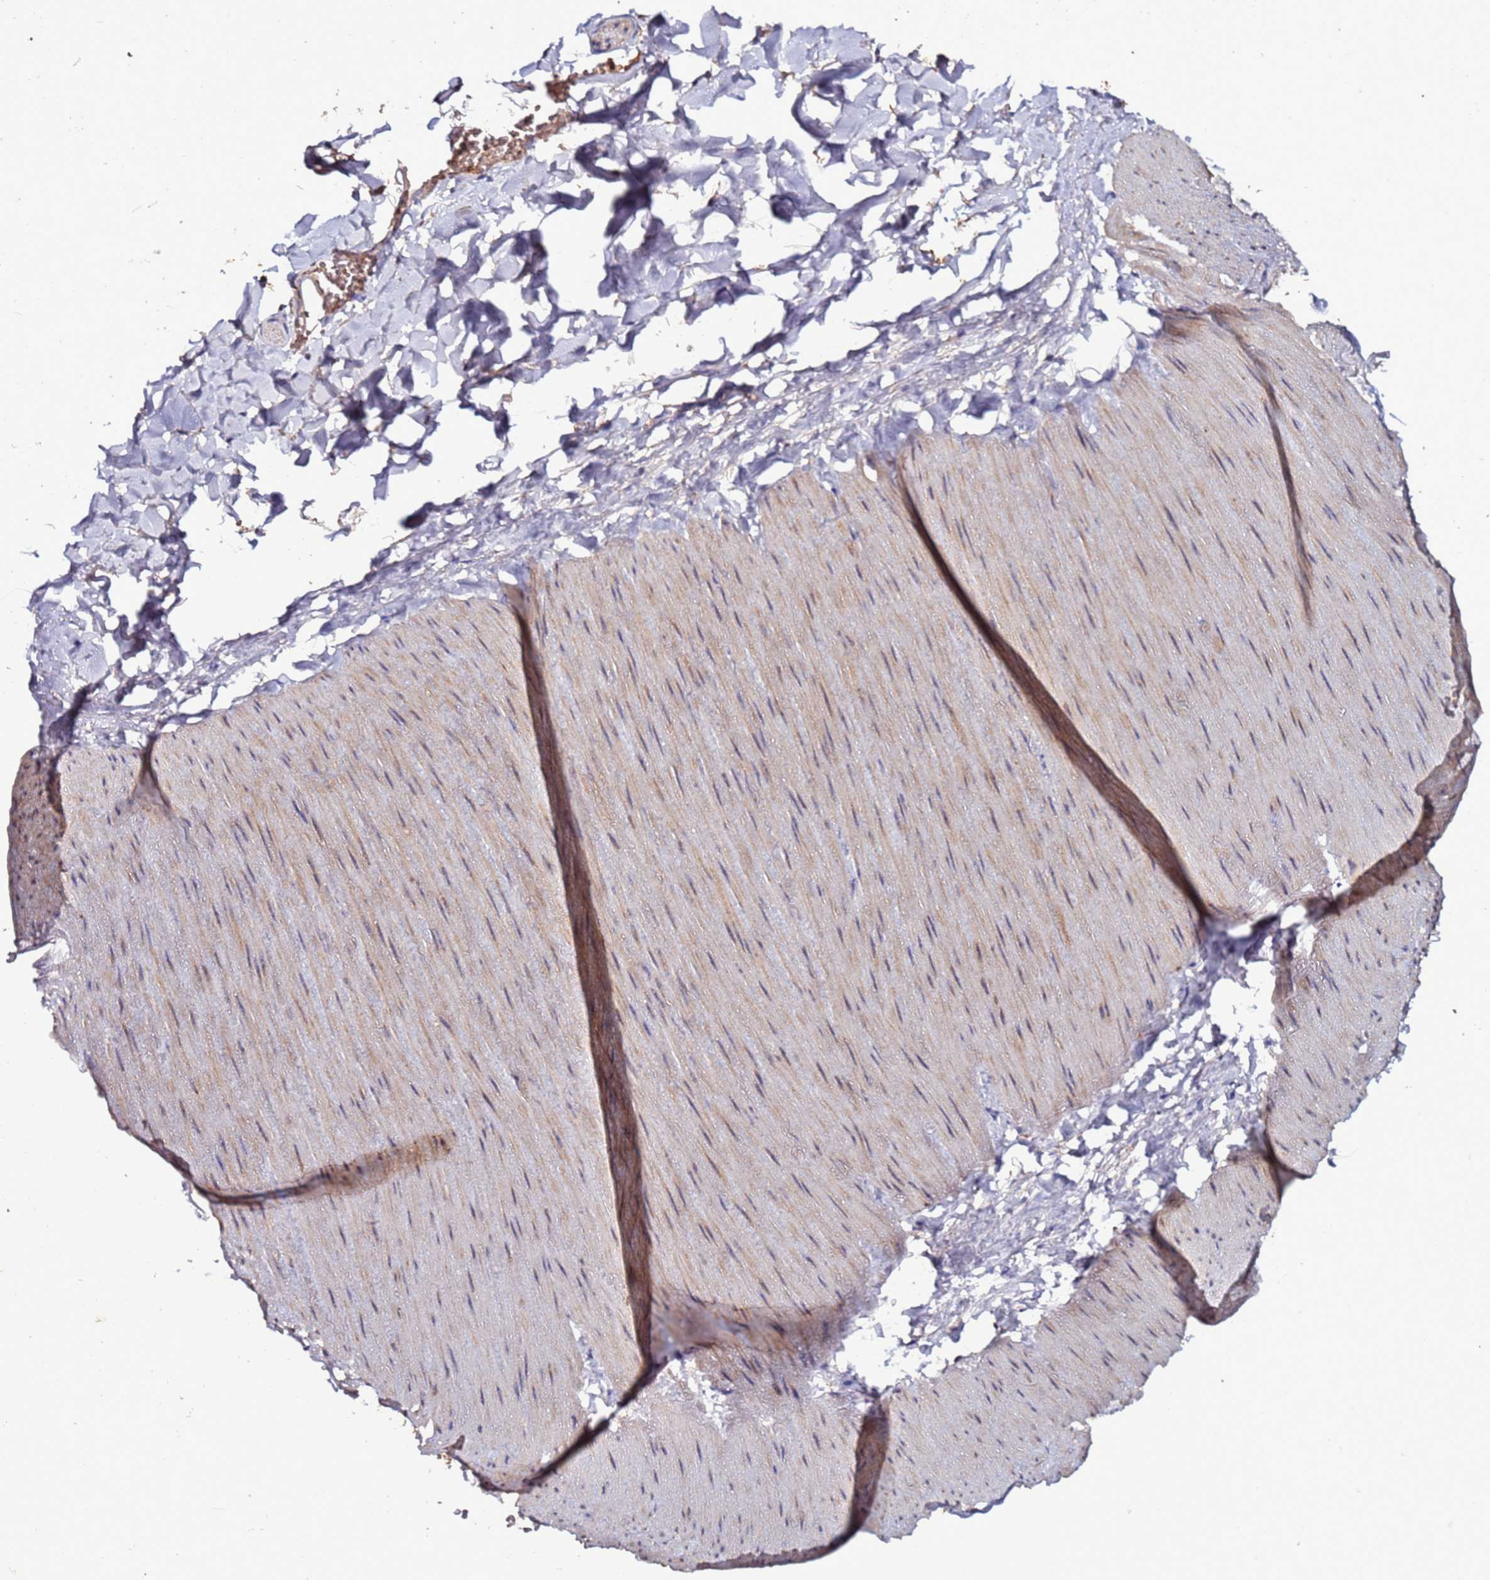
{"staining": {"intensity": "weak", "quantity": "25%-75%", "location": "cytoplasmic/membranous"}, "tissue": "adipose tissue", "cell_type": "Adipocytes", "image_type": "normal", "snomed": [{"axis": "morphology", "description": "Normal tissue, NOS"}, {"axis": "topography", "description": "Gallbladder"}, {"axis": "topography", "description": "Peripheral nerve tissue"}], "caption": "Immunohistochemistry (IHC) staining of unremarkable adipose tissue, which displays low levels of weak cytoplasmic/membranous staining in approximately 25%-75% of adipocytes indicating weak cytoplasmic/membranous protein expression. The staining was performed using DAB (brown) for protein detection and nuclei were counterstained in hematoxylin (blue).", "gene": "RPS15A", "patient": {"sex": "male", "age": 38}}